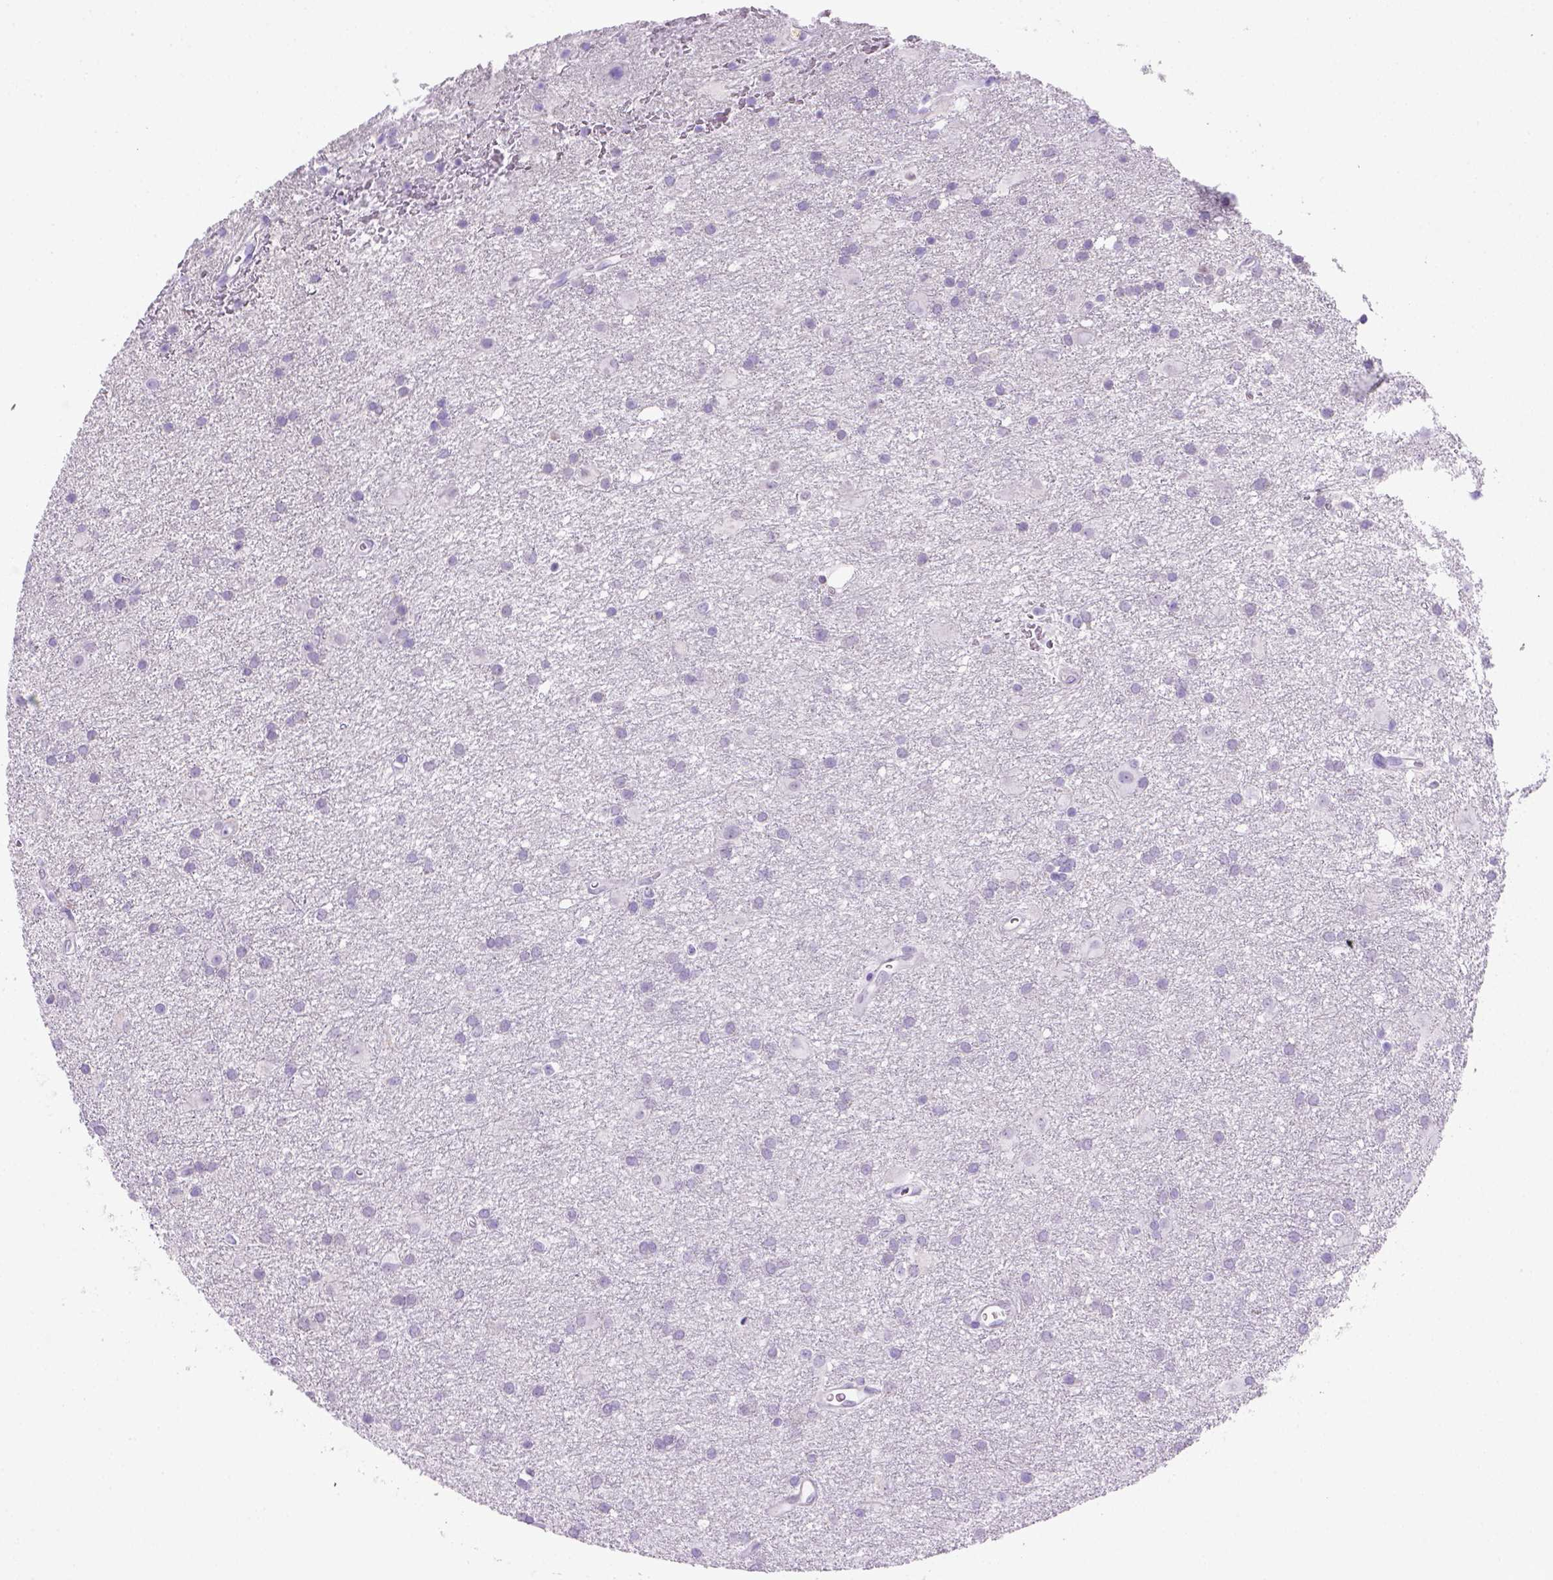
{"staining": {"intensity": "negative", "quantity": "none", "location": "none"}, "tissue": "glioma", "cell_type": "Tumor cells", "image_type": "cancer", "snomed": [{"axis": "morphology", "description": "Glioma, malignant, Low grade"}, {"axis": "topography", "description": "Brain"}], "caption": "Malignant low-grade glioma was stained to show a protein in brown. There is no significant positivity in tumor cells. (DAB immunohistochemistry with hematoxylin counter stain).", "gene": "SIRPD", "patient": {"sex": "male", "age": 58}}